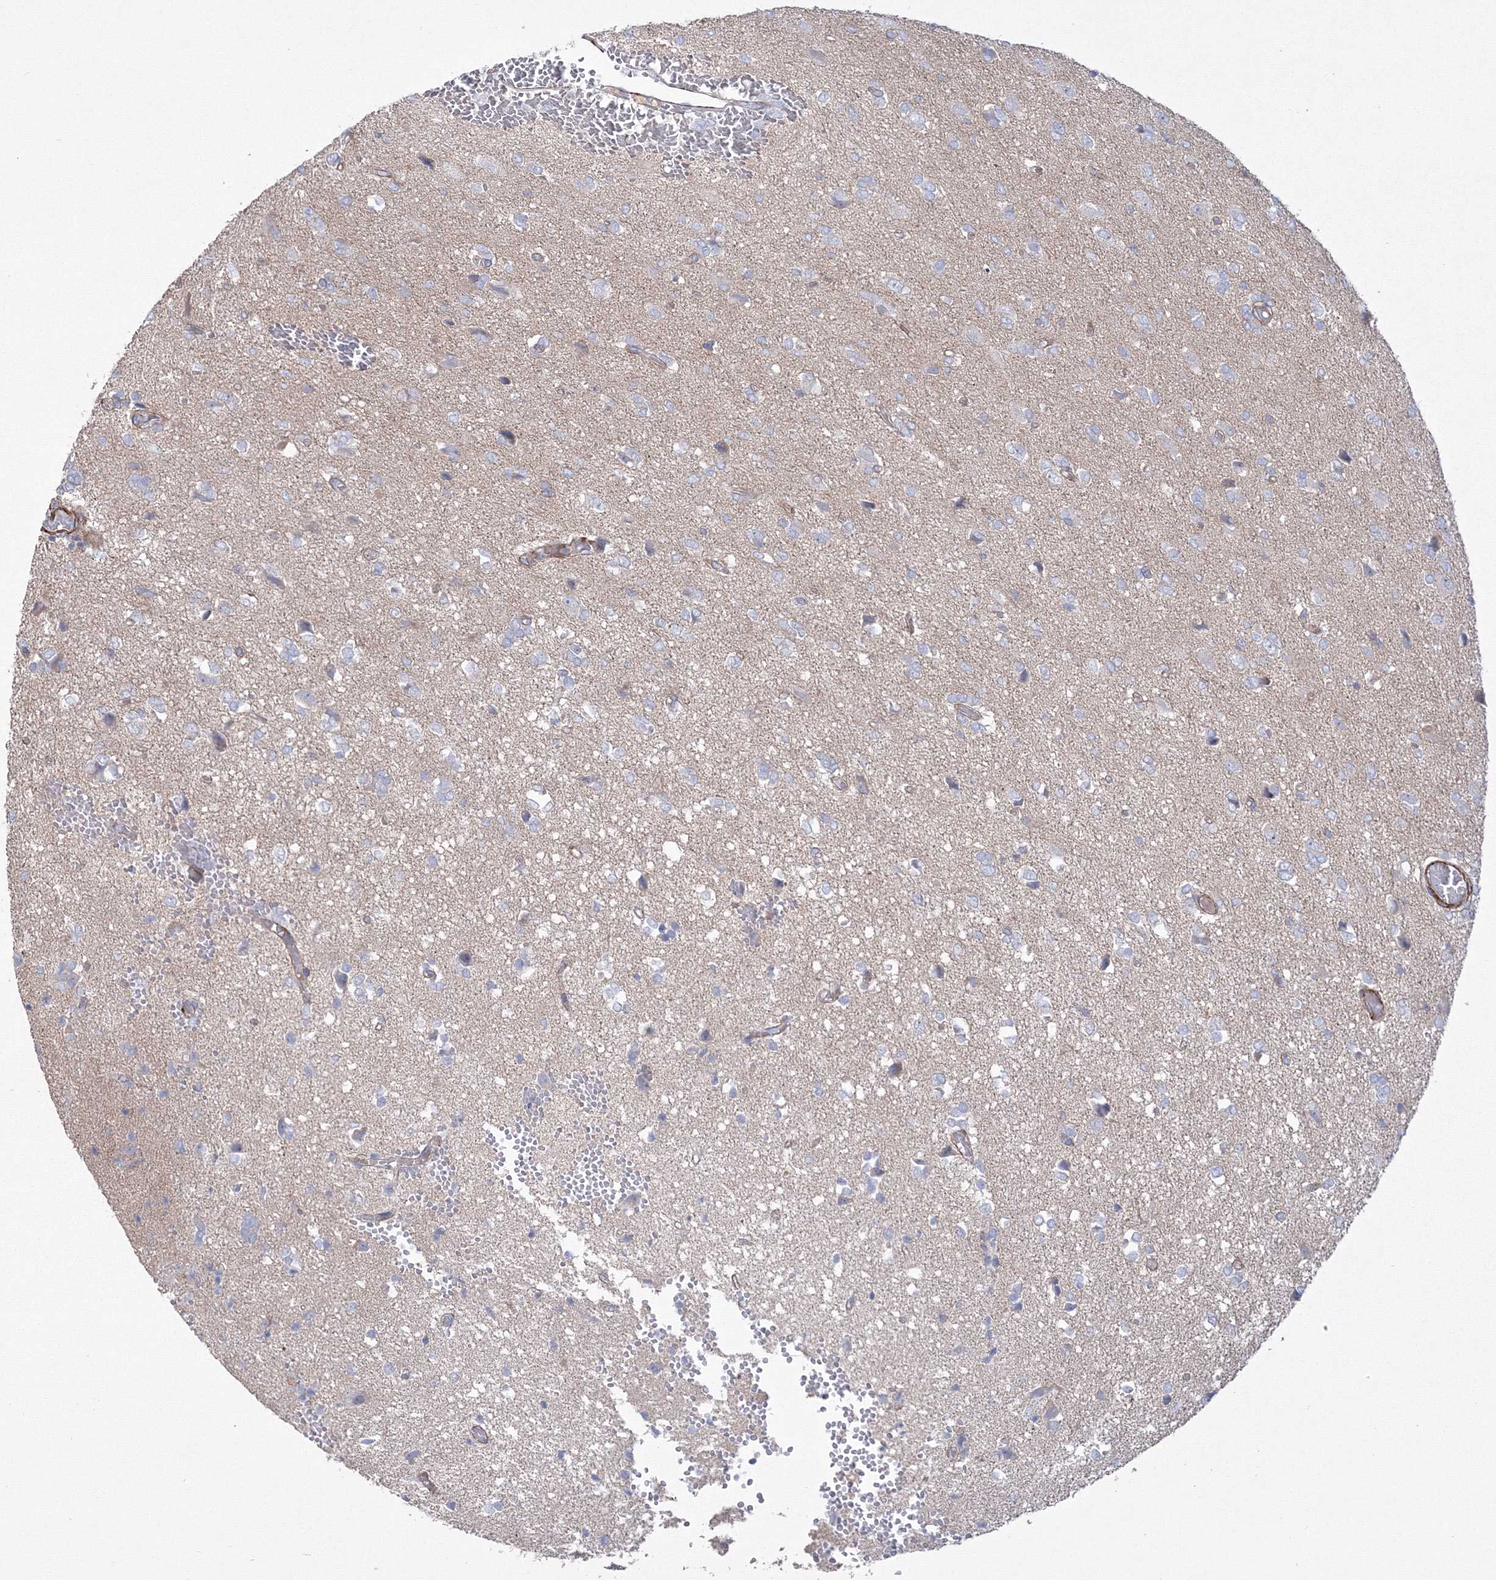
{"staining": {"intensity": "negative", "quantity": "none", "location": "none"}, "tissue": "glioma", "cell_type": "Tumor cells", "image_type": "cancer", "snomed": [{"axis": "morphology", "description": "Glioma, malignant, High grade"}, {"axis": "topography", "description": "Brain"}], "caption": "Tumor cells are negative for protein expression in human glioma.", "gene": "GPR82", "patient": {"sex": "female", "age": 59}}